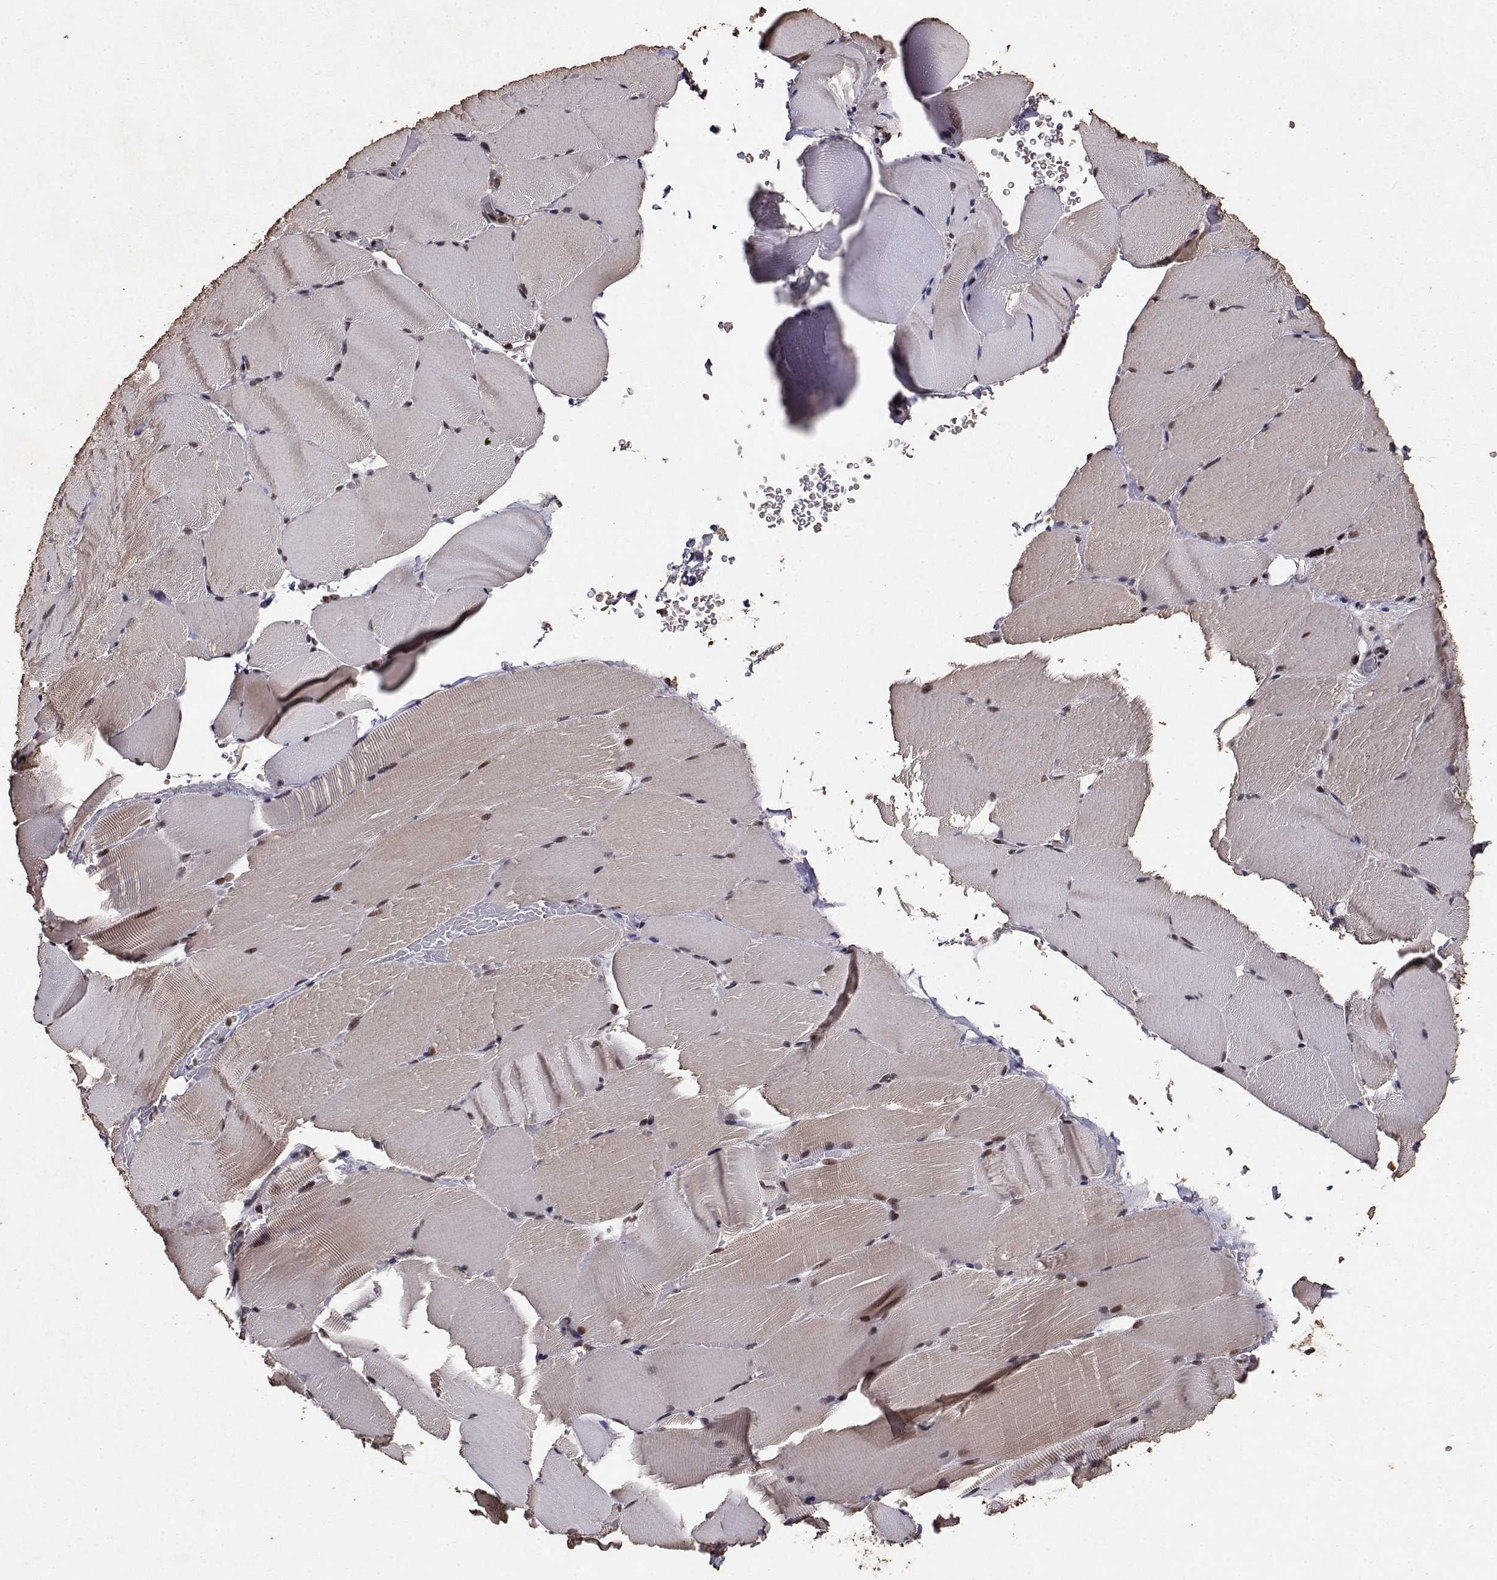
{"staining": {"intensity": "moderate", "quantity": ">75%", "location": "nuclear"}, "tissue": "skeletal muscle", "cell_type": "Myocytes", "image_type": "normal", "snomed": [{"axis": "morphology", "description": "Normal tissue, NOS"}, {"axis": "topography", "description": "Skeletal muscle"}], "caption": "Immunohistochemistry histopathology image of unremarkable skeletal muscle: skeletal muscle stained using immunohistochemistry exhibits medium levels of moderate protein expression localized specifically in the nuclear of myocytes, appearing as a nuclear brown color.", "gene": "TOE1", "patient": {"sex": "female", "age": 37}}